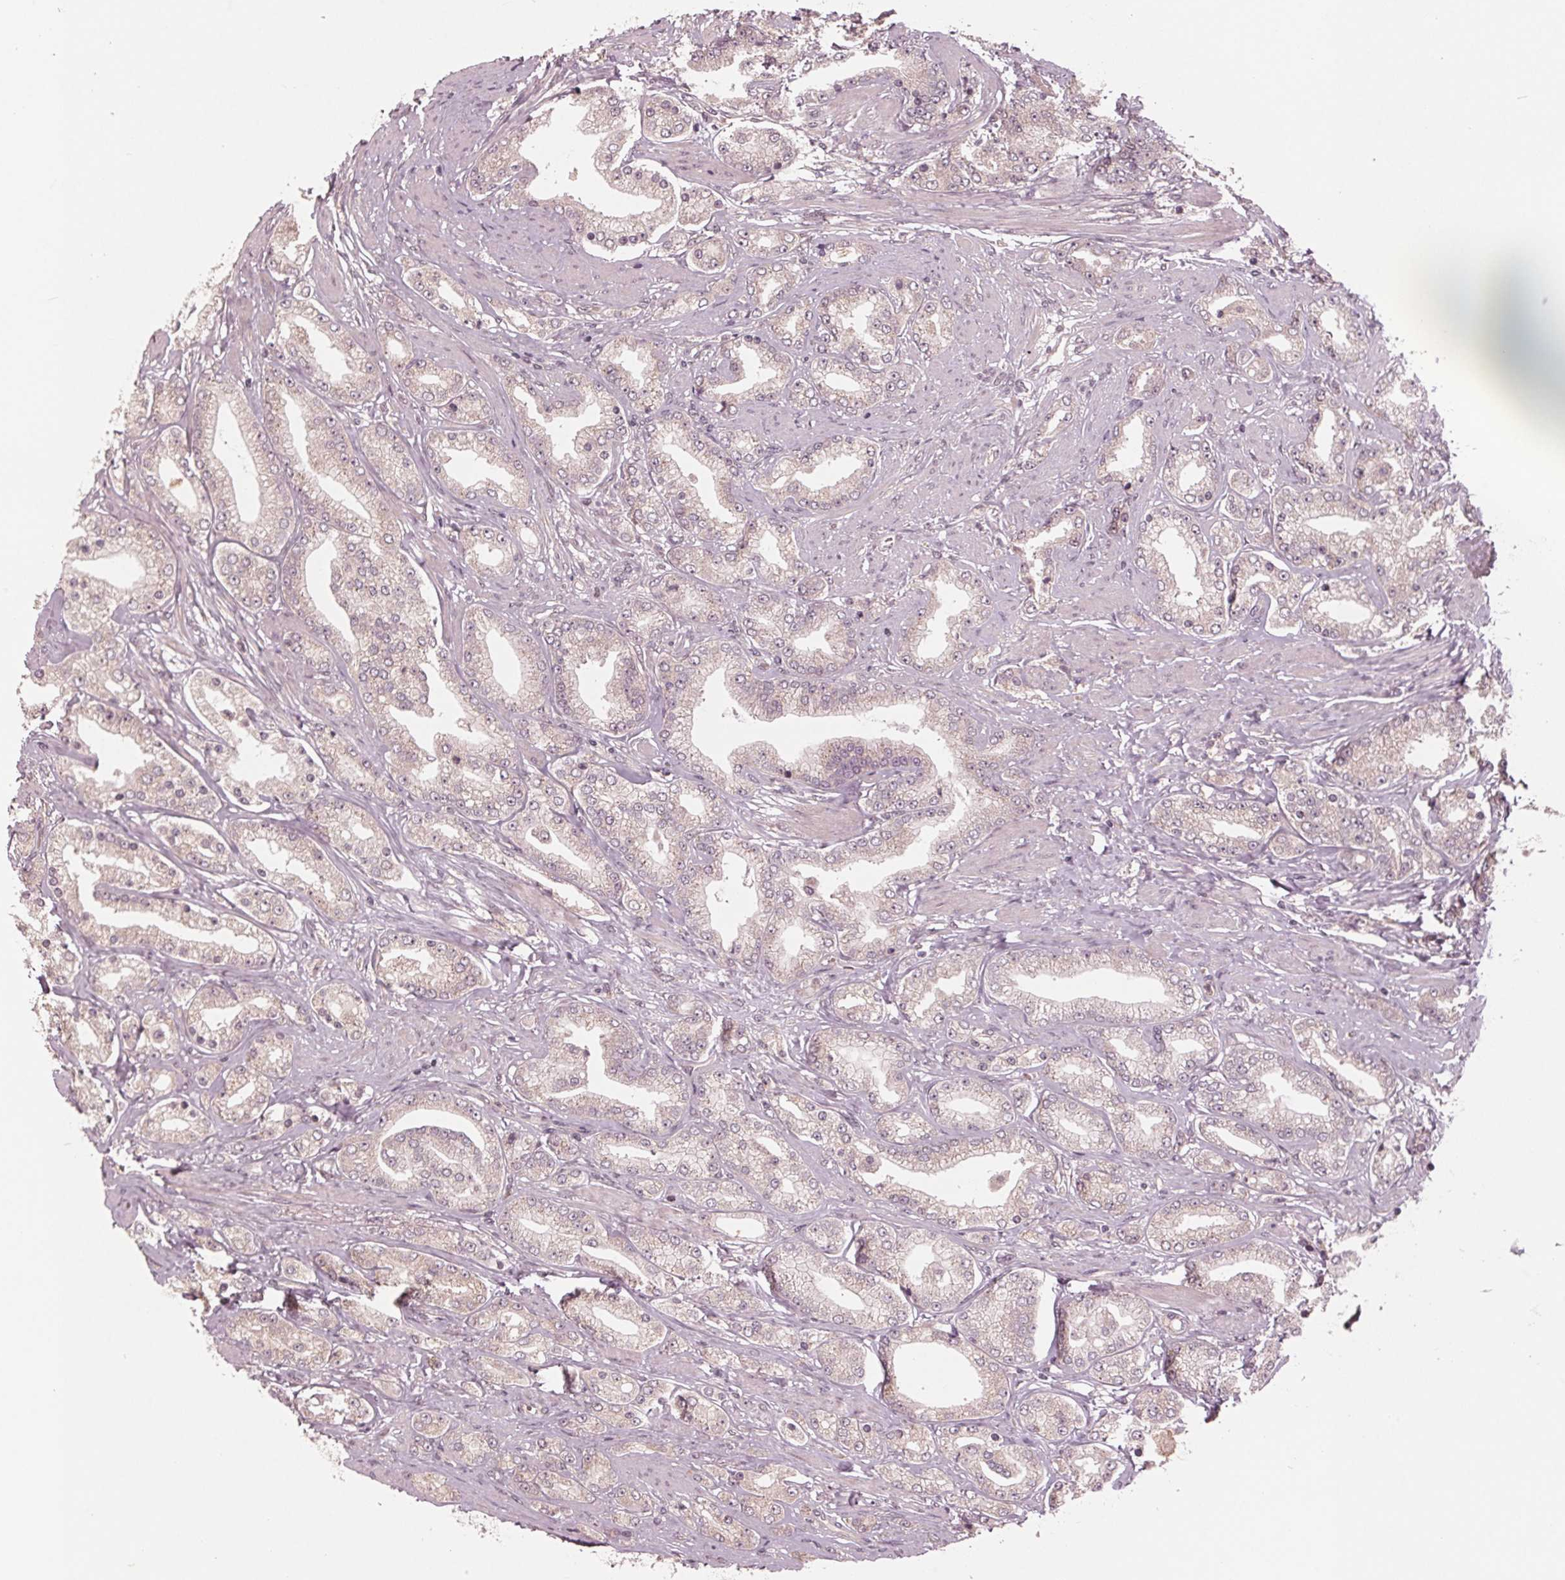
{"staining": {"intensity": "weak", "quantity": "<25%", "location": "cytoplasmic/membranous"}, "tissue": "prostate cancer", "cell_type": "Tumor cells", "image_type": "cancer", "snomed": [{"axis": "morphology", "description": "Adenocarcinoma, High grade"}, {"axis": "topography", "description": "Prostate"}], "caption": "This photomicrograph is of adenocarcinoma (high-grade) (prostate) stained with immunohistochemistry to label a protein in brown with the nuclei are counter-stained blue. There is no positivity in tumor cells.", "gene": "ZNF471", "patient": {"sex": "male", "age": 67}}